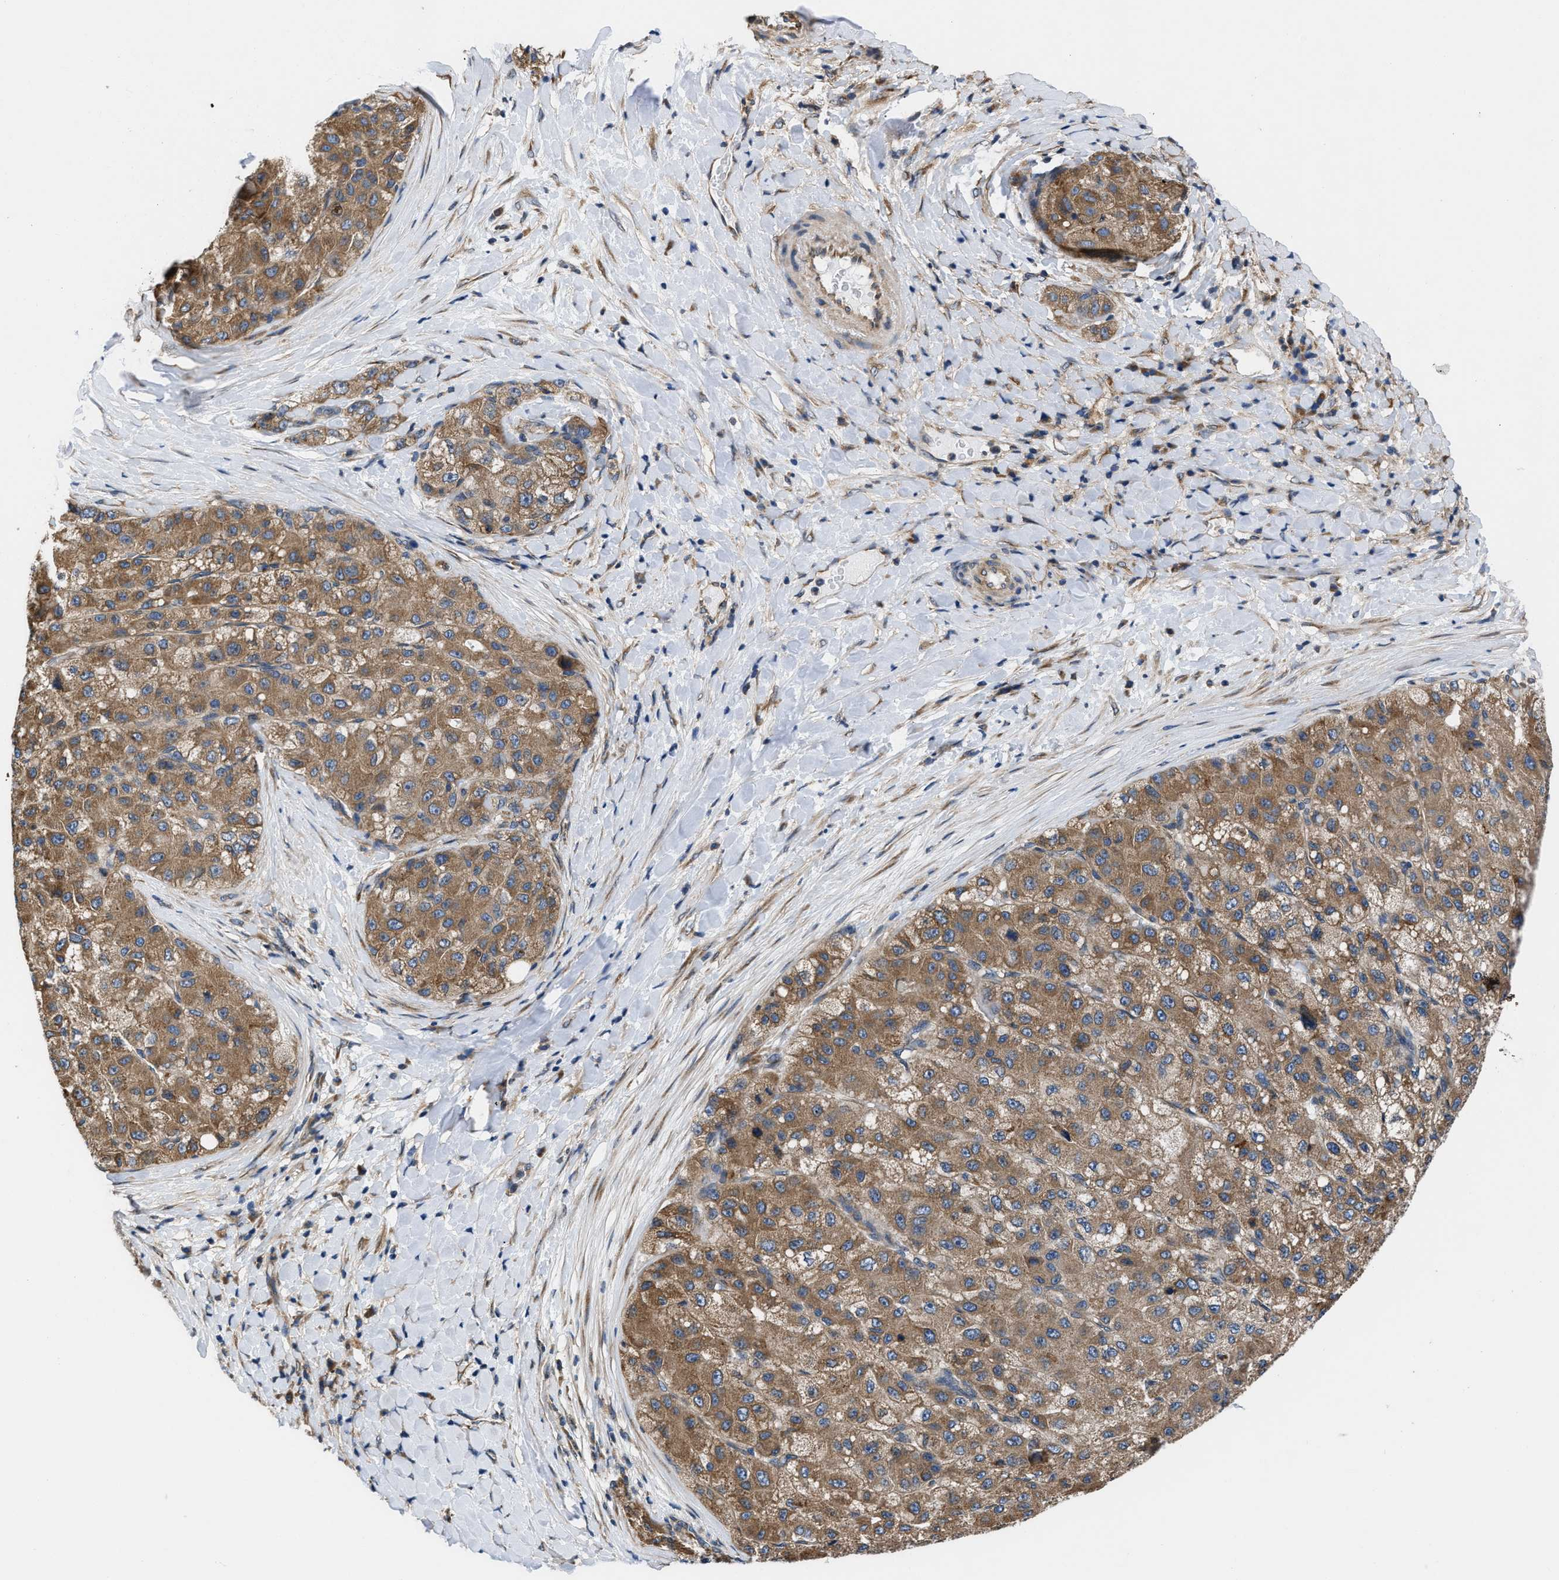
{"staining": {"intensity": "moderate", "quantity": ">75%", "location": "cytoplasmic/membranous"}, "tissue": "liver cancer", "cell_type": "Tumor cells", "image_type": "cancer", "snomed": [{"axis": "morphology", "description": "Carcinoma, Hepatocellular, NOS"}, {"axis": "topography", "description": "Liver"}], "caption": "Protein expression analysis of liver hepatocellular carcinoma displays moderate cytoplasmic/membranous expression in approximately >75% of tumor cells. (DAB (3,3'-diaminobenzidine) IHC with brightfield microscopy, high magnification).", "gene": "CEP128", "patient": {"sex": "male", "age": 80}}